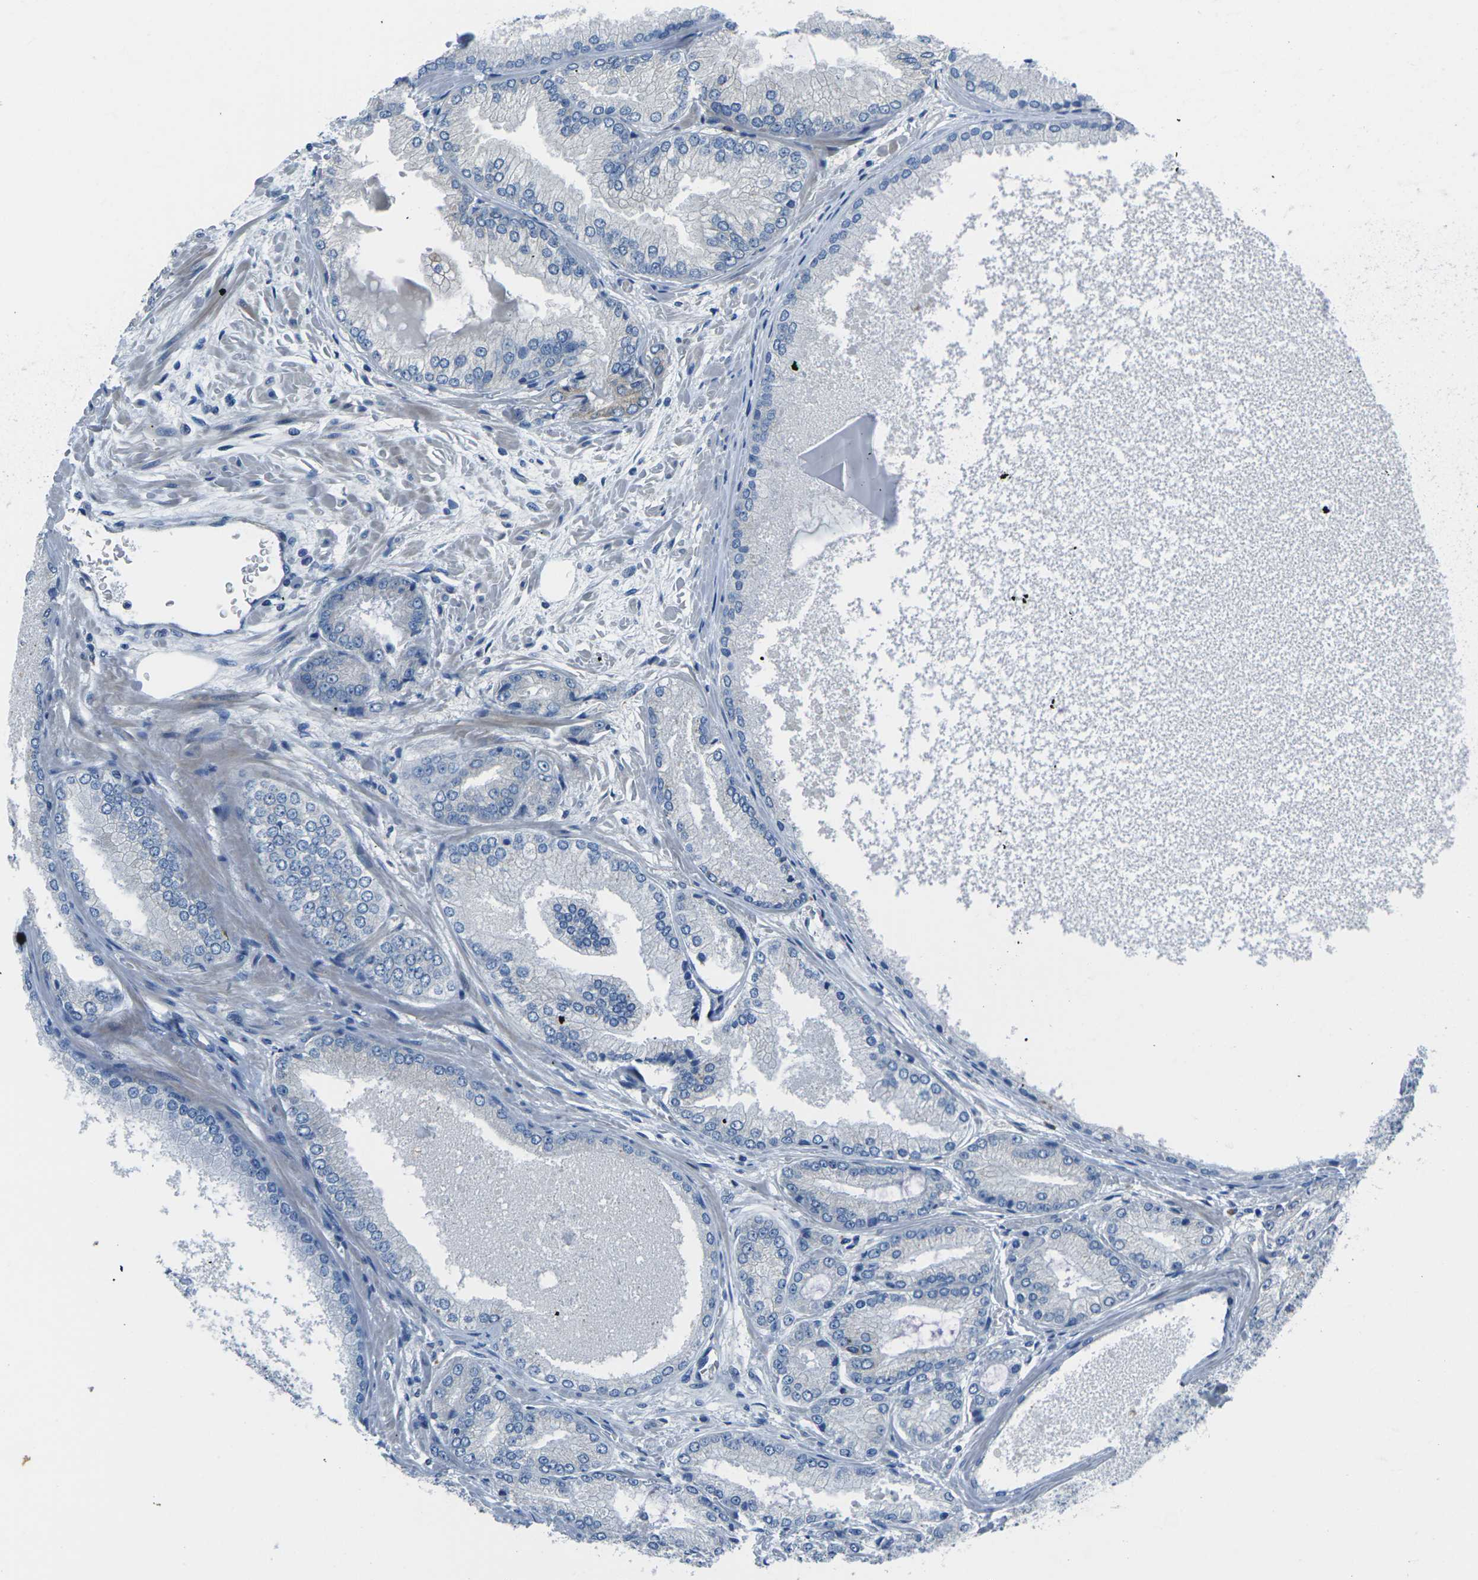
{"staining": {"intensity": "negative", "quantity": "none", "location": "none"}, "tissue": "prostate cancer", "cell_type": "Tumor cells", "image_type": "cancer", "snomed": [{"axis": "morphology", "description": "Adenocarcinoma, High grade"}, {"axis": "topography", "description": "Prostate"}], "caption": "Tumor cells show no significant protein staining in prostate cancer (high-grade adenocarcinoma).", "gene": "EDNRA", "patient": {"sex": "male", "age": 59}}